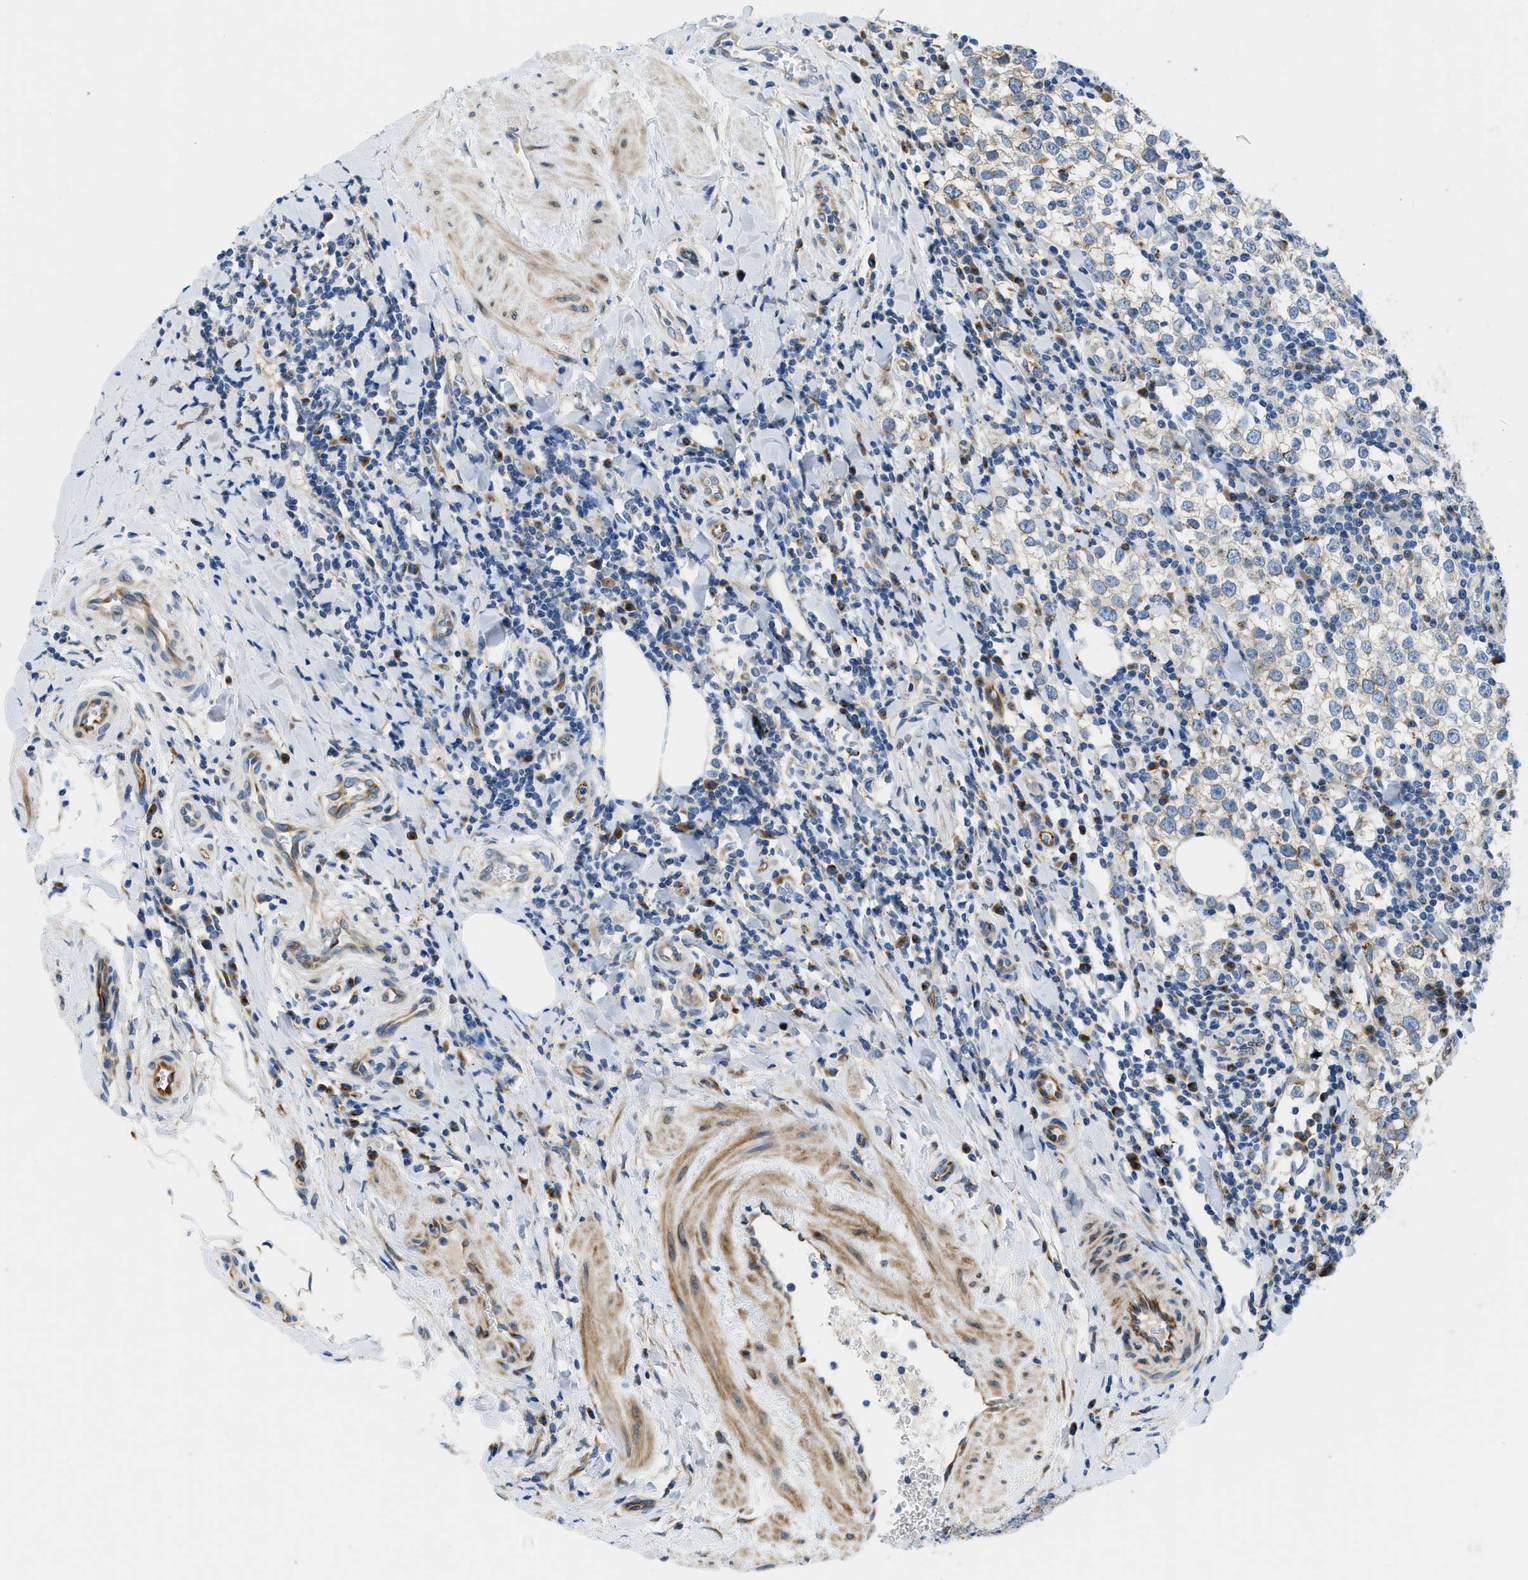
{"staining": {"intensity": "negative", "quantity": "none", "location": "none"}, "tissue": "testis cancer", "cell_type": "Tumor cells", "image_type": "cancer", "snomed": [{"axis": "morphology", "description": "Seminoma, NOS"}, {"axis": "morphology", "description": "Carcinoma, Embryonal, NOS"}, {"axis": "topography", "description": "Testis"}], "caption": "The micrograph displays no staining of tumor cells in testis cancer (embryonal carcinoma). Brightfield microscopy of IHC stained with DAB (3,3'-diaminobenzidine) (brown) and hematoxylin (blue), captured at high magnification.", "gene": "TMEM248", "patient": {"sex": "male", "age": 36}}